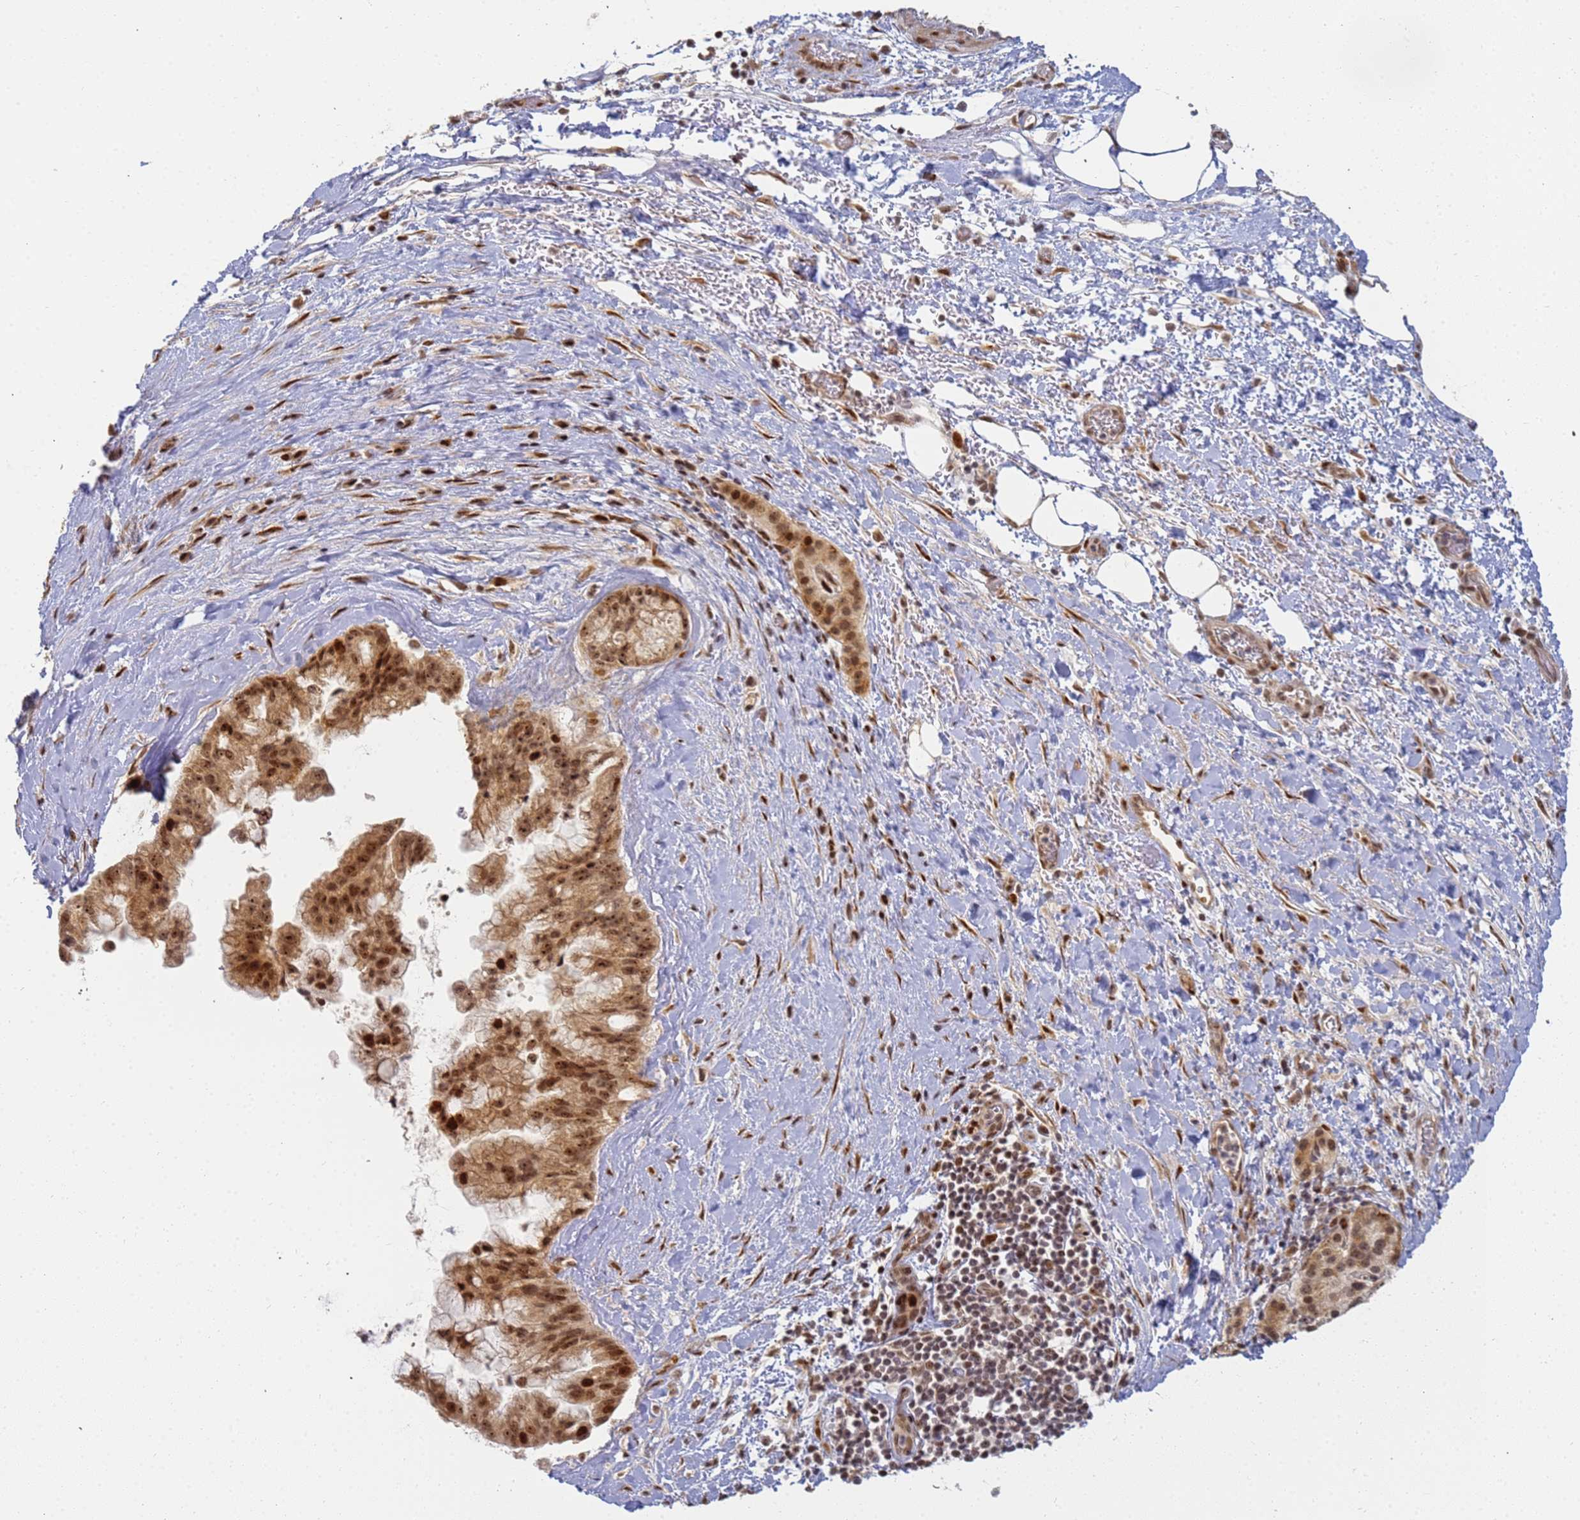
{"staining": {"intensity": "moderate", "quantity": ">75%", "location": "cytoplasmic/membranous,nuclear"}, "tissue": "pancreatic cancer", "cell_type": "Tumor cells", "image_type": "cancer", "snomed": [{"axis": "morphology", "description": "Adenocarcinoma, NOS"}, {"axis": "topography", "description": "Pancreas"}], "caption": "Immunohistochemical staining of pancreatic adenocarcinoma demonstrates medium levels of moderate cytoplasmic/membranous and nuclear staining in approximately >75% of tumor cells. The staining was performed using DAB (3,3'-diaminobenzidine), with brown indicating positive protein expression. Nuclei are stained blue with hematoxylin.", "gene": "ABCA2", "patient": {"sex": "male", "age": 73}}